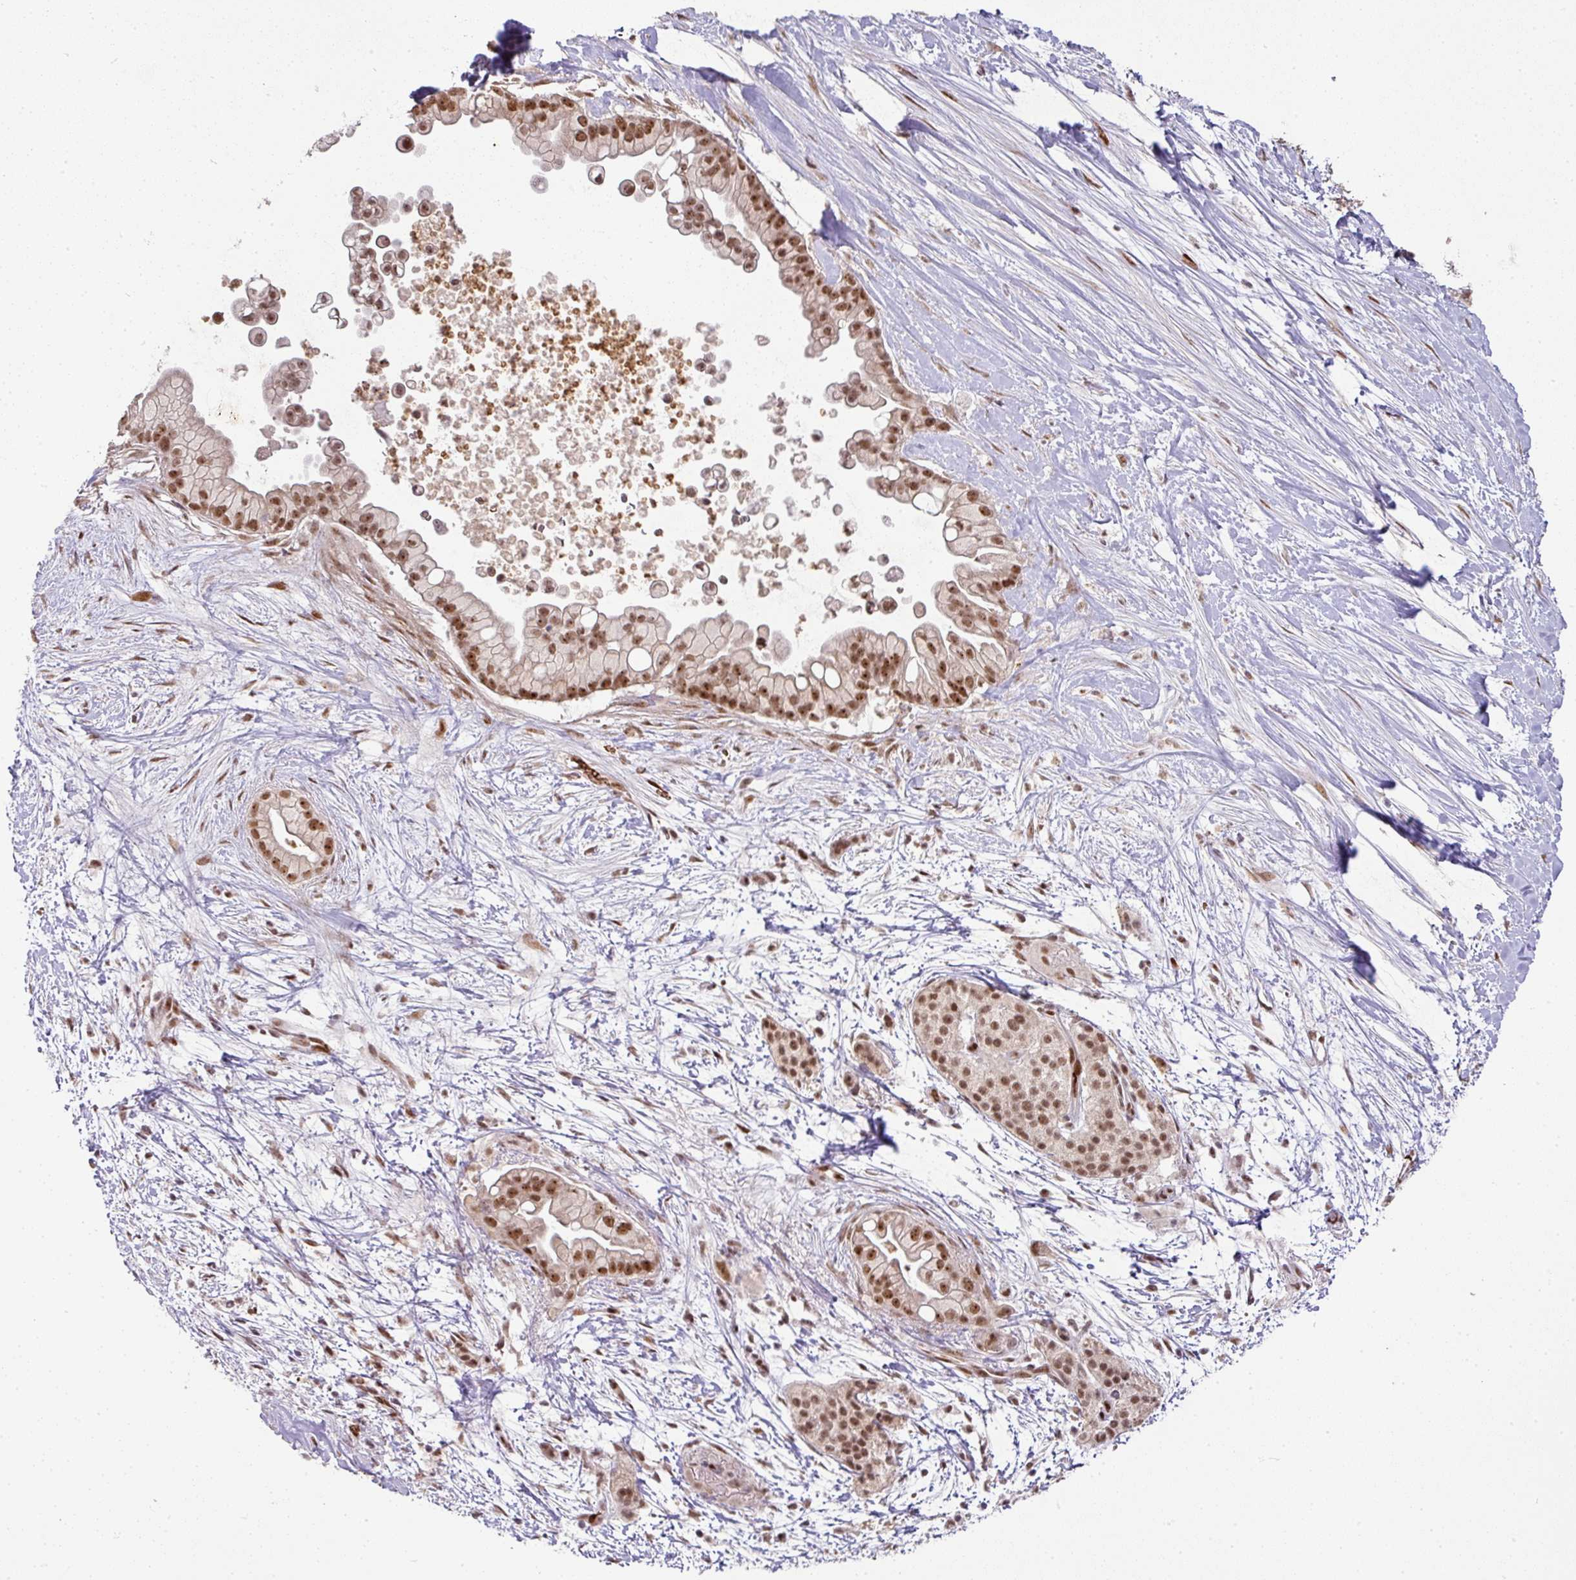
{"staining": {"intensity": "moderate", "quantity": ">75%", "location": "nuclear"}, "tissue": "pancreatic cancer", "cell_type": "Tumor cells", "image_type": "cancer", "snomed": [{"axis": "morphology", "description": "Adenocarcinoma, NOS"}, {"axis": "topography", "description": "Pancreas"}], "caption": "A high-resolution image shows immunohistochemistry (IHC) staining of pancreatic cancer (adenocarcinoma), which shows moderate nuclear positivity in about >75% of tumor cells. Using DAB (brown) and hematoxylin (blue) stains, captured at high magnification using brightfield microscopy.", "gene": "NEIL1", "patient": {"sex": "female", "age": 69}}